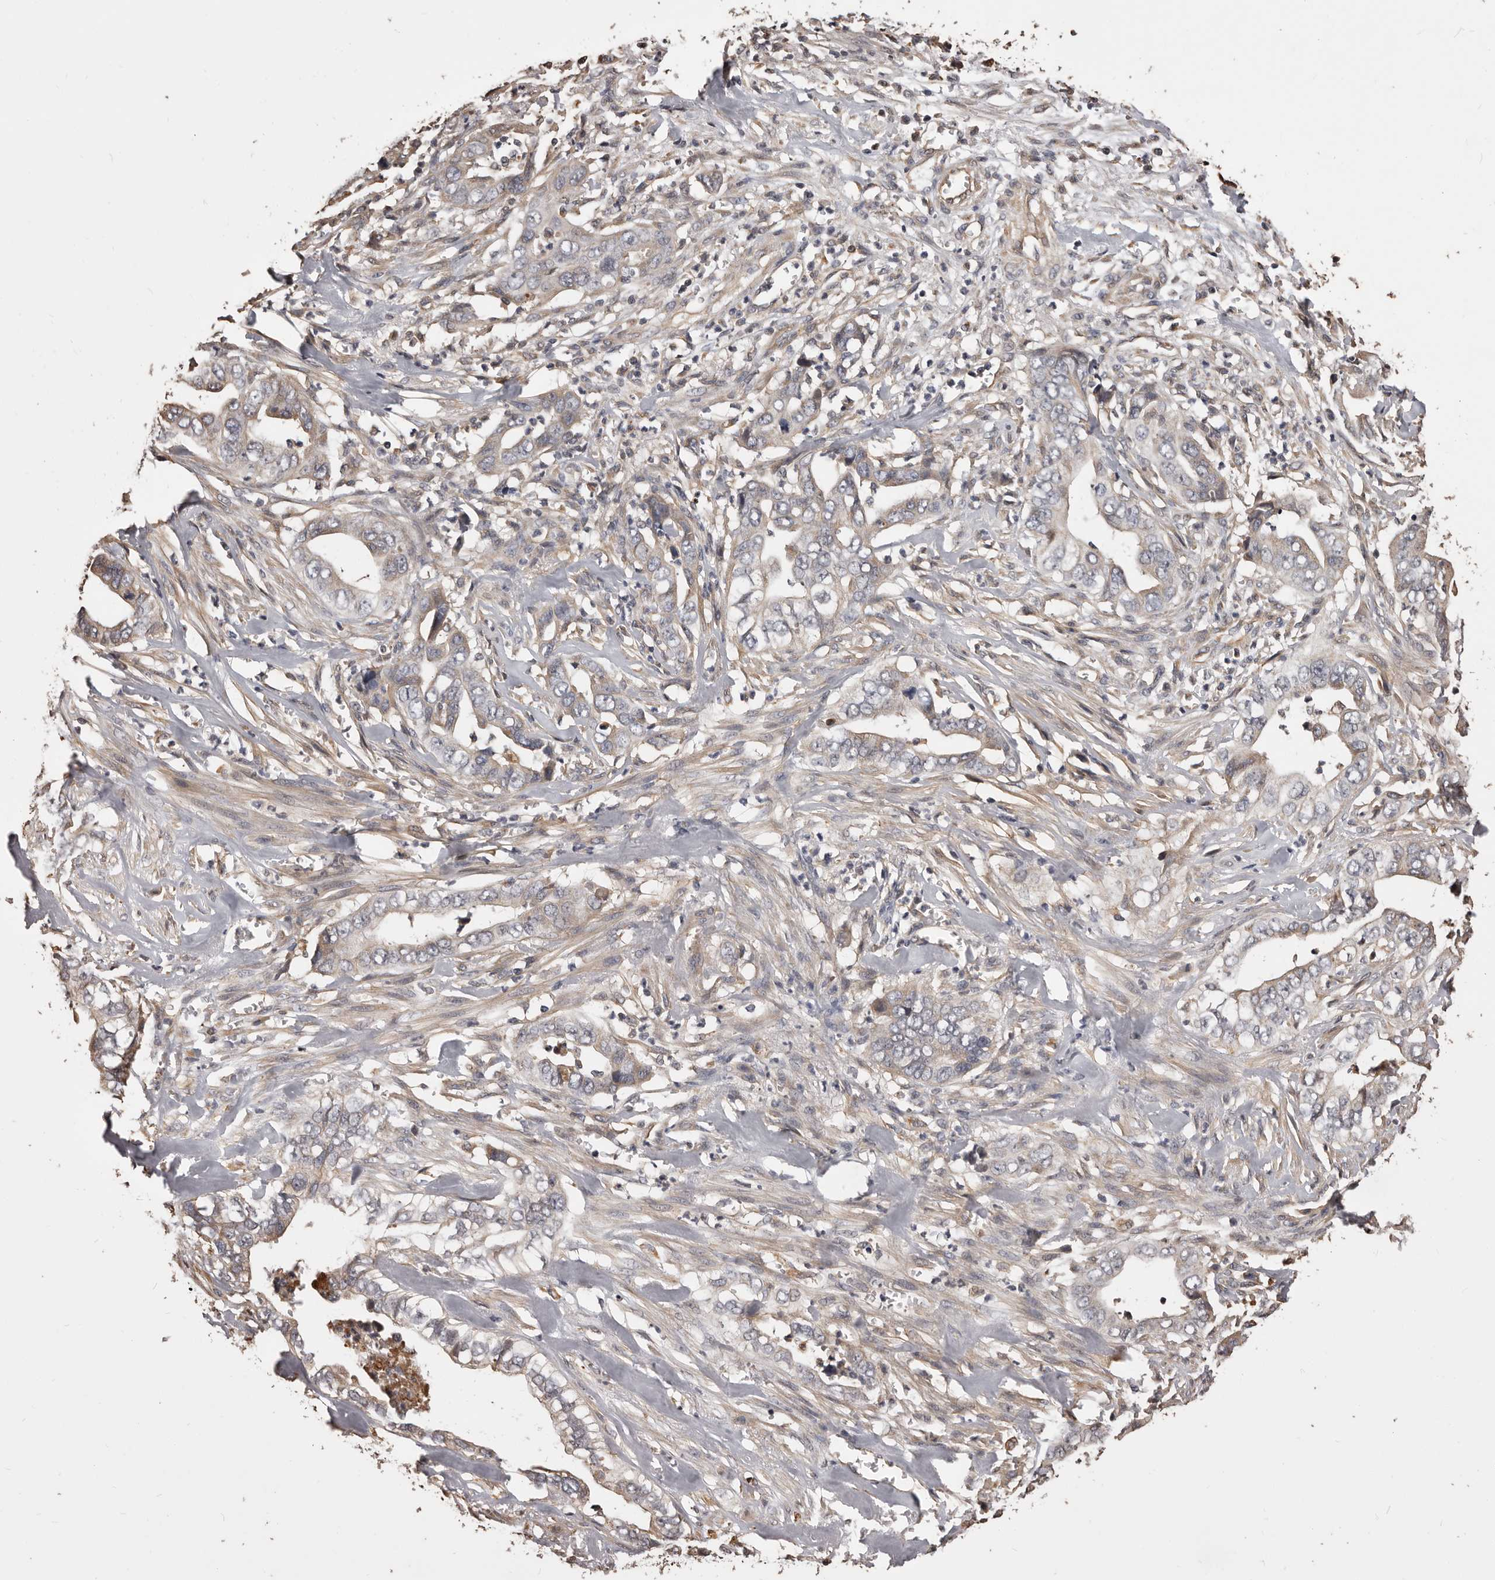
{"staining": {"intensity": "weak", "quantity": "<25%", "location": "cytoplasmic/membranous"}, "tissue": "liver cancer", "cell_type": "Tumor cells", "image_type": "cancer", "snomed": [{"axis": "morphology", "description": "Cholangiocarcinoma"}, {"axis": "topography", "description": "Liver"}], "caption": "IHC photomicrograph of neoplastic tissue: liver cancer (cholangiocarcinoma) stained with DAB exhibits no significant protein expression in tumor cells.", "gene": "ALPK1", "patient": {"sex": "female", "age": 79}}